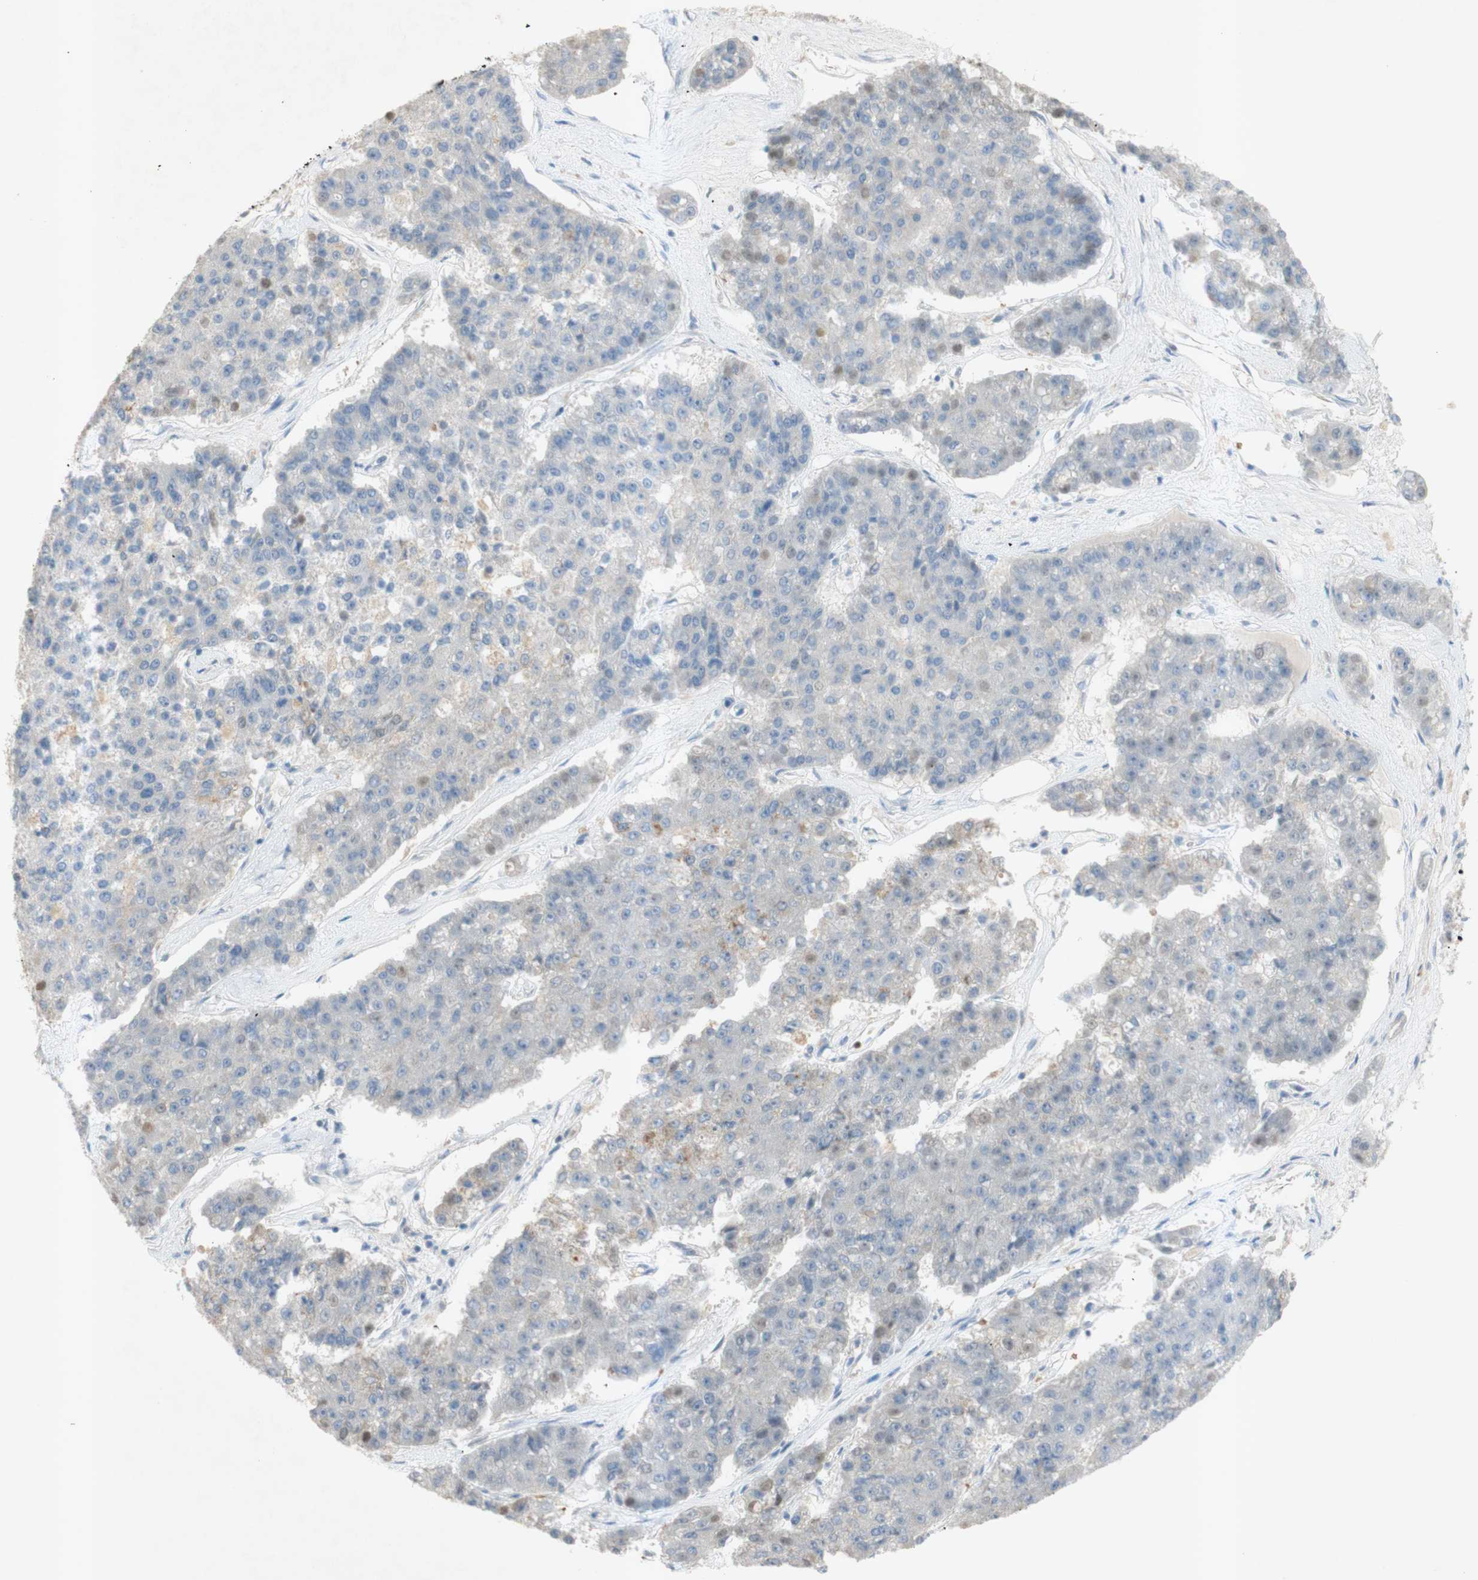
{"staining": {"intensity": "negative", "quantity": "none", "location": "none"}, "tissue": "pancreatic cancer", "cell_type": "Tumor cells", "image_type": "cancer", "snomed": [{"axis": "morphology", "description": "Adenocarcinoma, NOS"}, {"axis": "topography", "description": "Pancreas"}], "caption": "The immunohistochemistry photomicrograph has no significant staining in tumor cells of adenocarcinoma (pancreatic) tissue. Nuclei are stained in blue.", "gene": "EPO", "patient": {"sex": "male", "age": 50}}